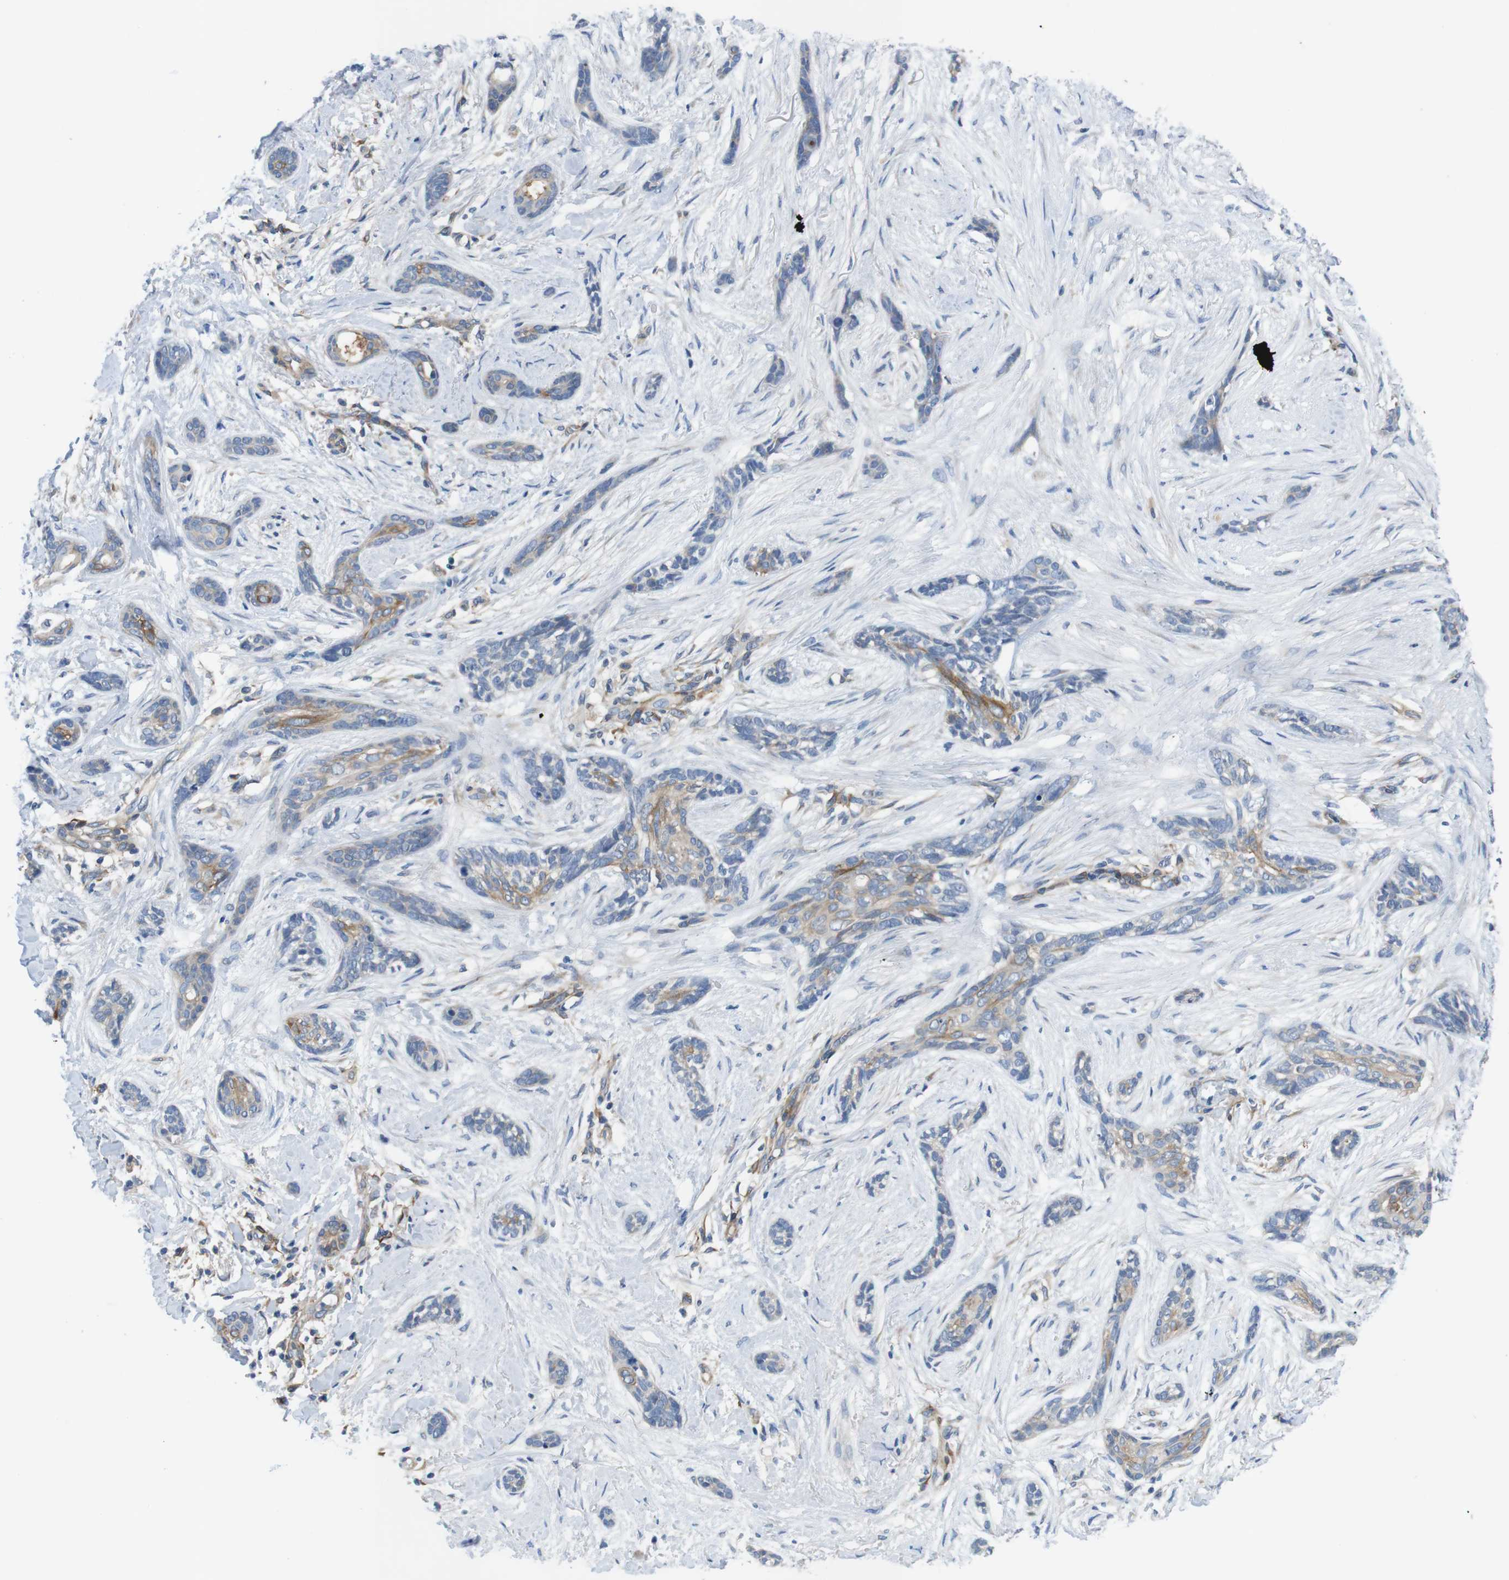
{"staining": {"intensity": "negative", "quantity": "none", "location": "none"}, "tissue": "skin cancer", "cell_type": "Tumor cells", "image_type": "cancer", "snomed": [{"axis": "morphology", "description": "Basal cell carcinoma"}, {"axis": "morphology", "description": "Adnexal tumor, benign"}, {"axis": "topography", "description": "Skin"}], "caption": "A high-resolution histopathology image shows IHC staining of skin benign adnexal tumor, which demonstrates no significant expression in tumor cells.", "gene": "DCLK1", "patient": {"sex": "female", "age": 42}}